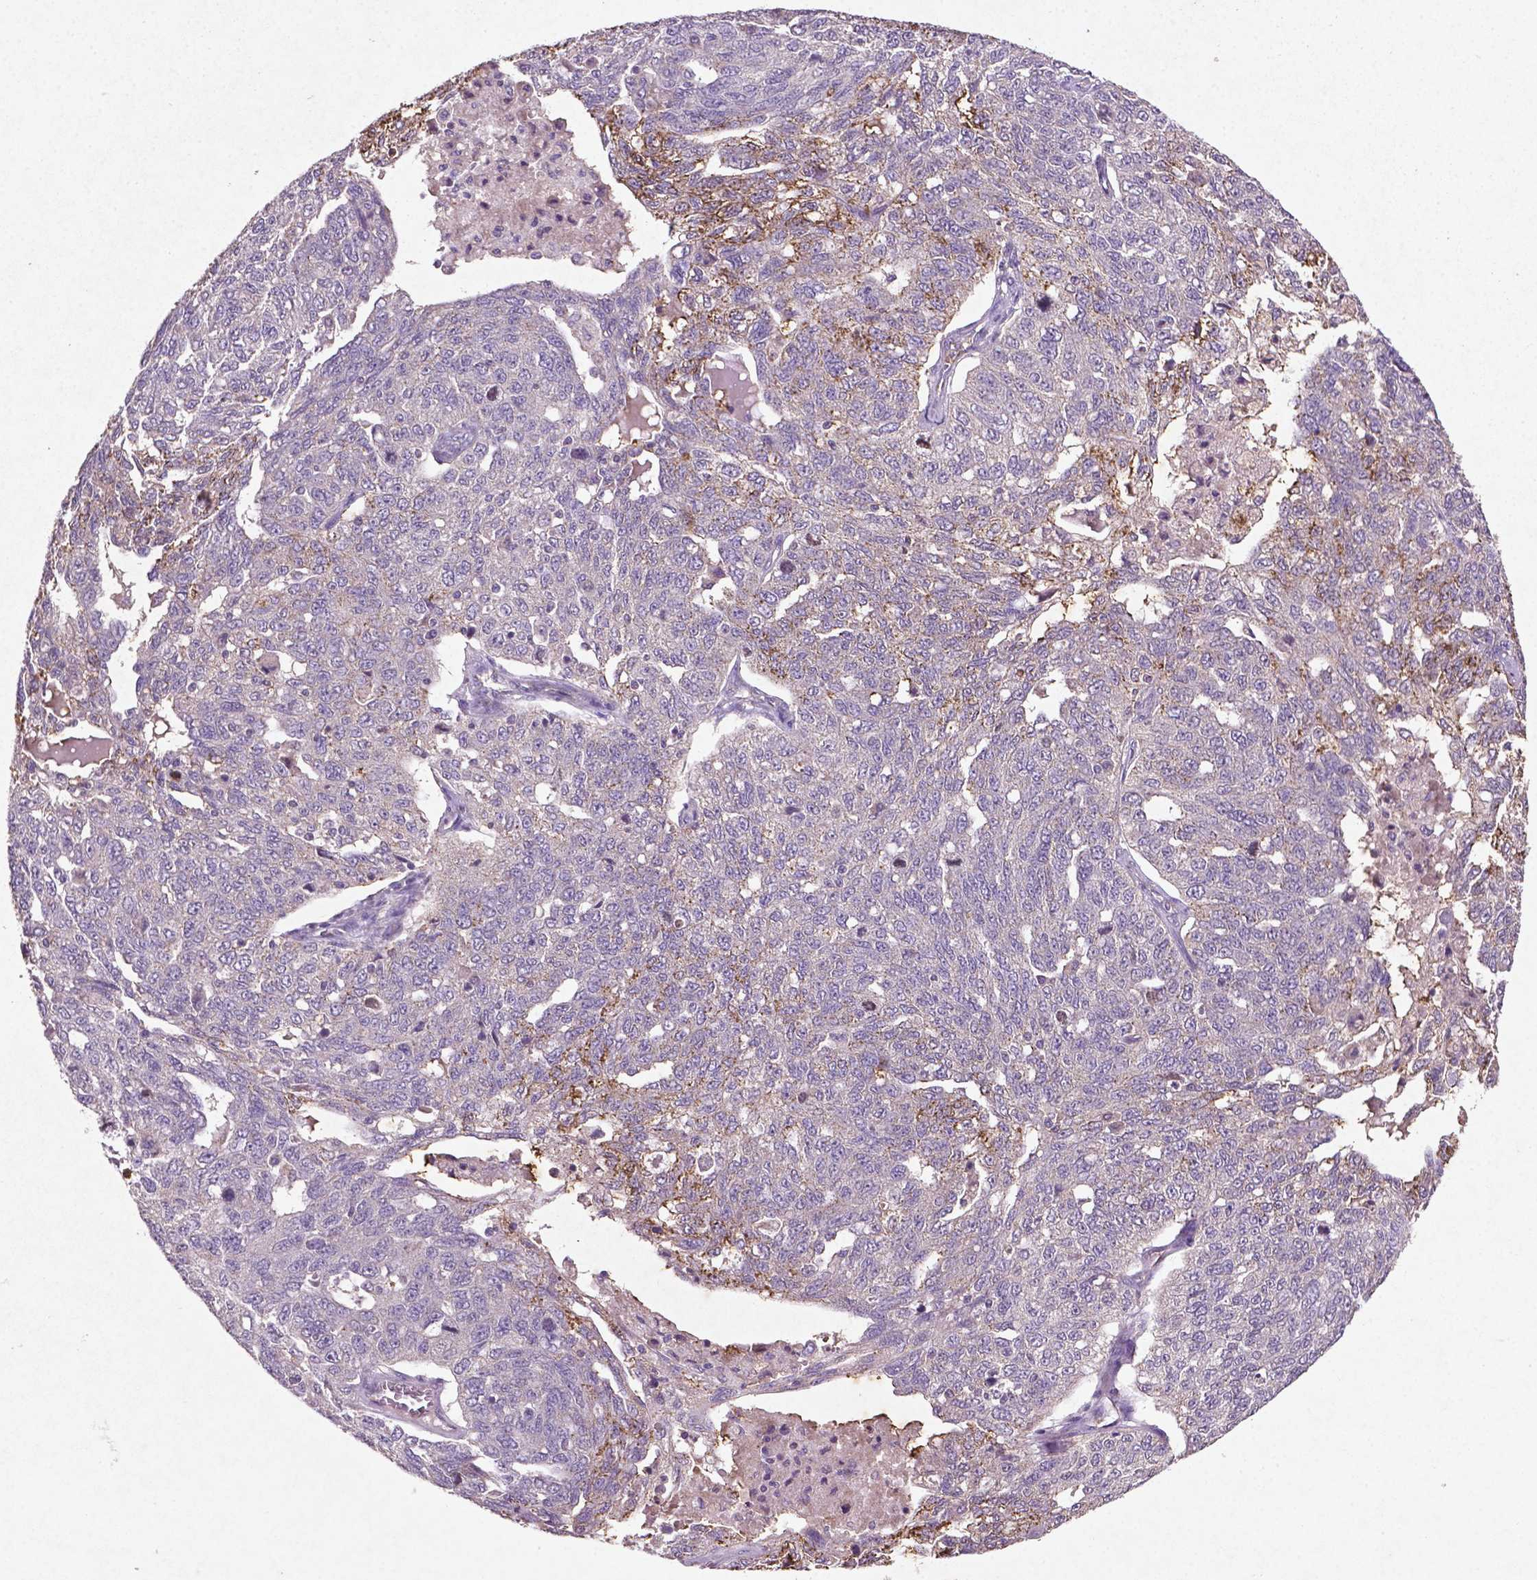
{"staining": {"intensity": "negative", "quantity": "none", "location": "none"}, "tissue": "ovarian cancer", "cell_type": "Tumor cells", "image_type": "cancer", "snomed": [{"axis": "morphology", "description": "Cystadenocarcinoma, serous, NOS"}, {"axis": "topography", "description": "Ovary"}], "caption": "Tumor cells are negative for brown protein staining in ovarian serous cystadenocarcinoma.", "gene": "MTOR", "patient": {"sex": "female", "age": 71}}